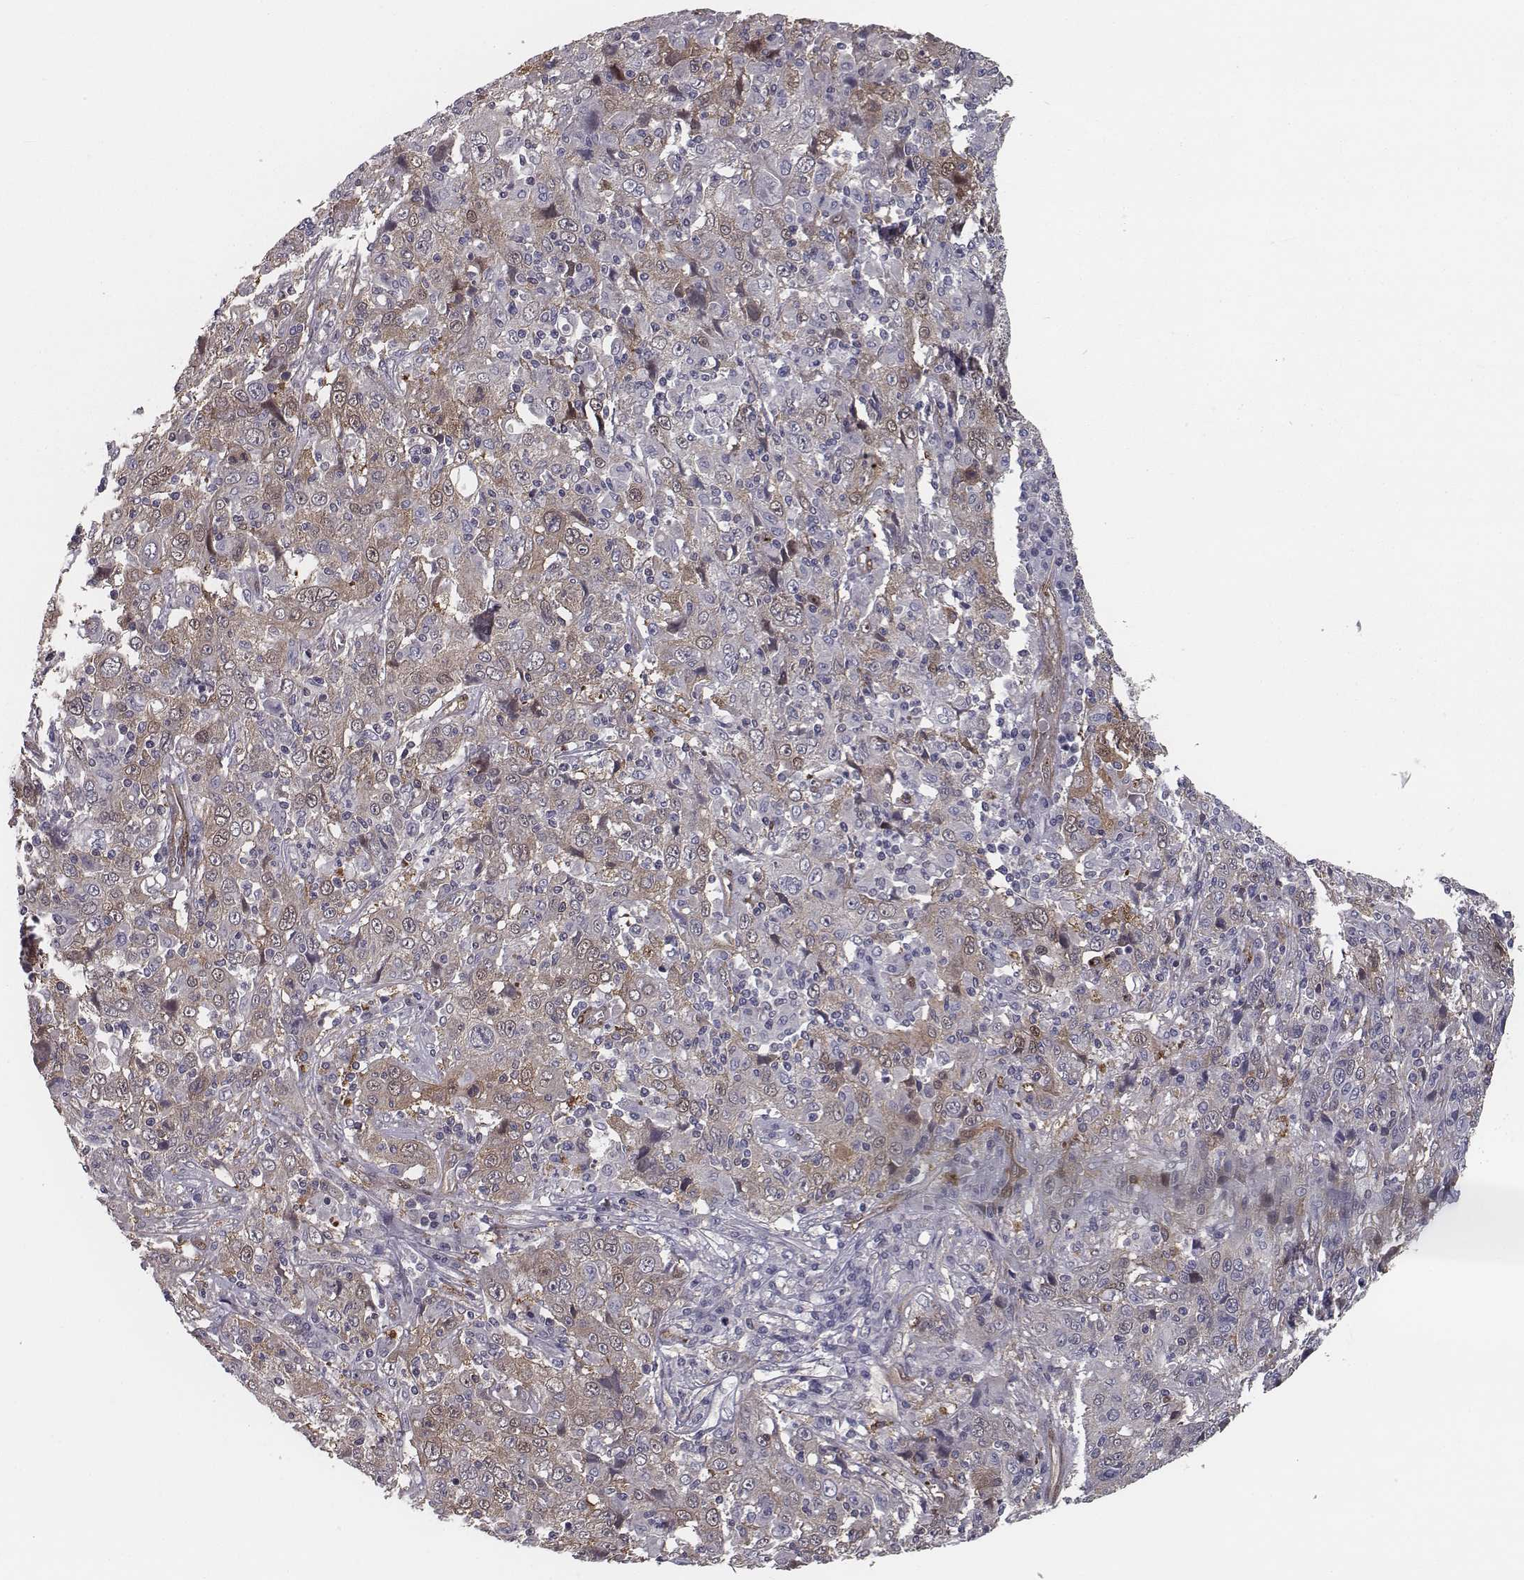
{"staining": {"intensity": "moderate", "quantity": "<25%", "location": "cytoplasmic/membranous"}, "tissue": "cervical cancer", "cell_type": "Tumor cells", "image_type": "cancer", "snomed": [{"axis": "morphology", "description": "Squamous cell carcinoma, NOS"}, {"axis": "topography", "description": "Cervix"}], "caption": "Immunohistochemical staining of cervical cancer (squamous cell carcinoma) demonstrates moderate cytoplasmic/membranous protein staining in about <25% of tumor cells. (DAB (3,3'-diaminobenzidine) IHC, brown staining for protein, blue staining for nuclei).", "gene": "ISYNA1", "patient": {"sex": "female", "age": 46}}